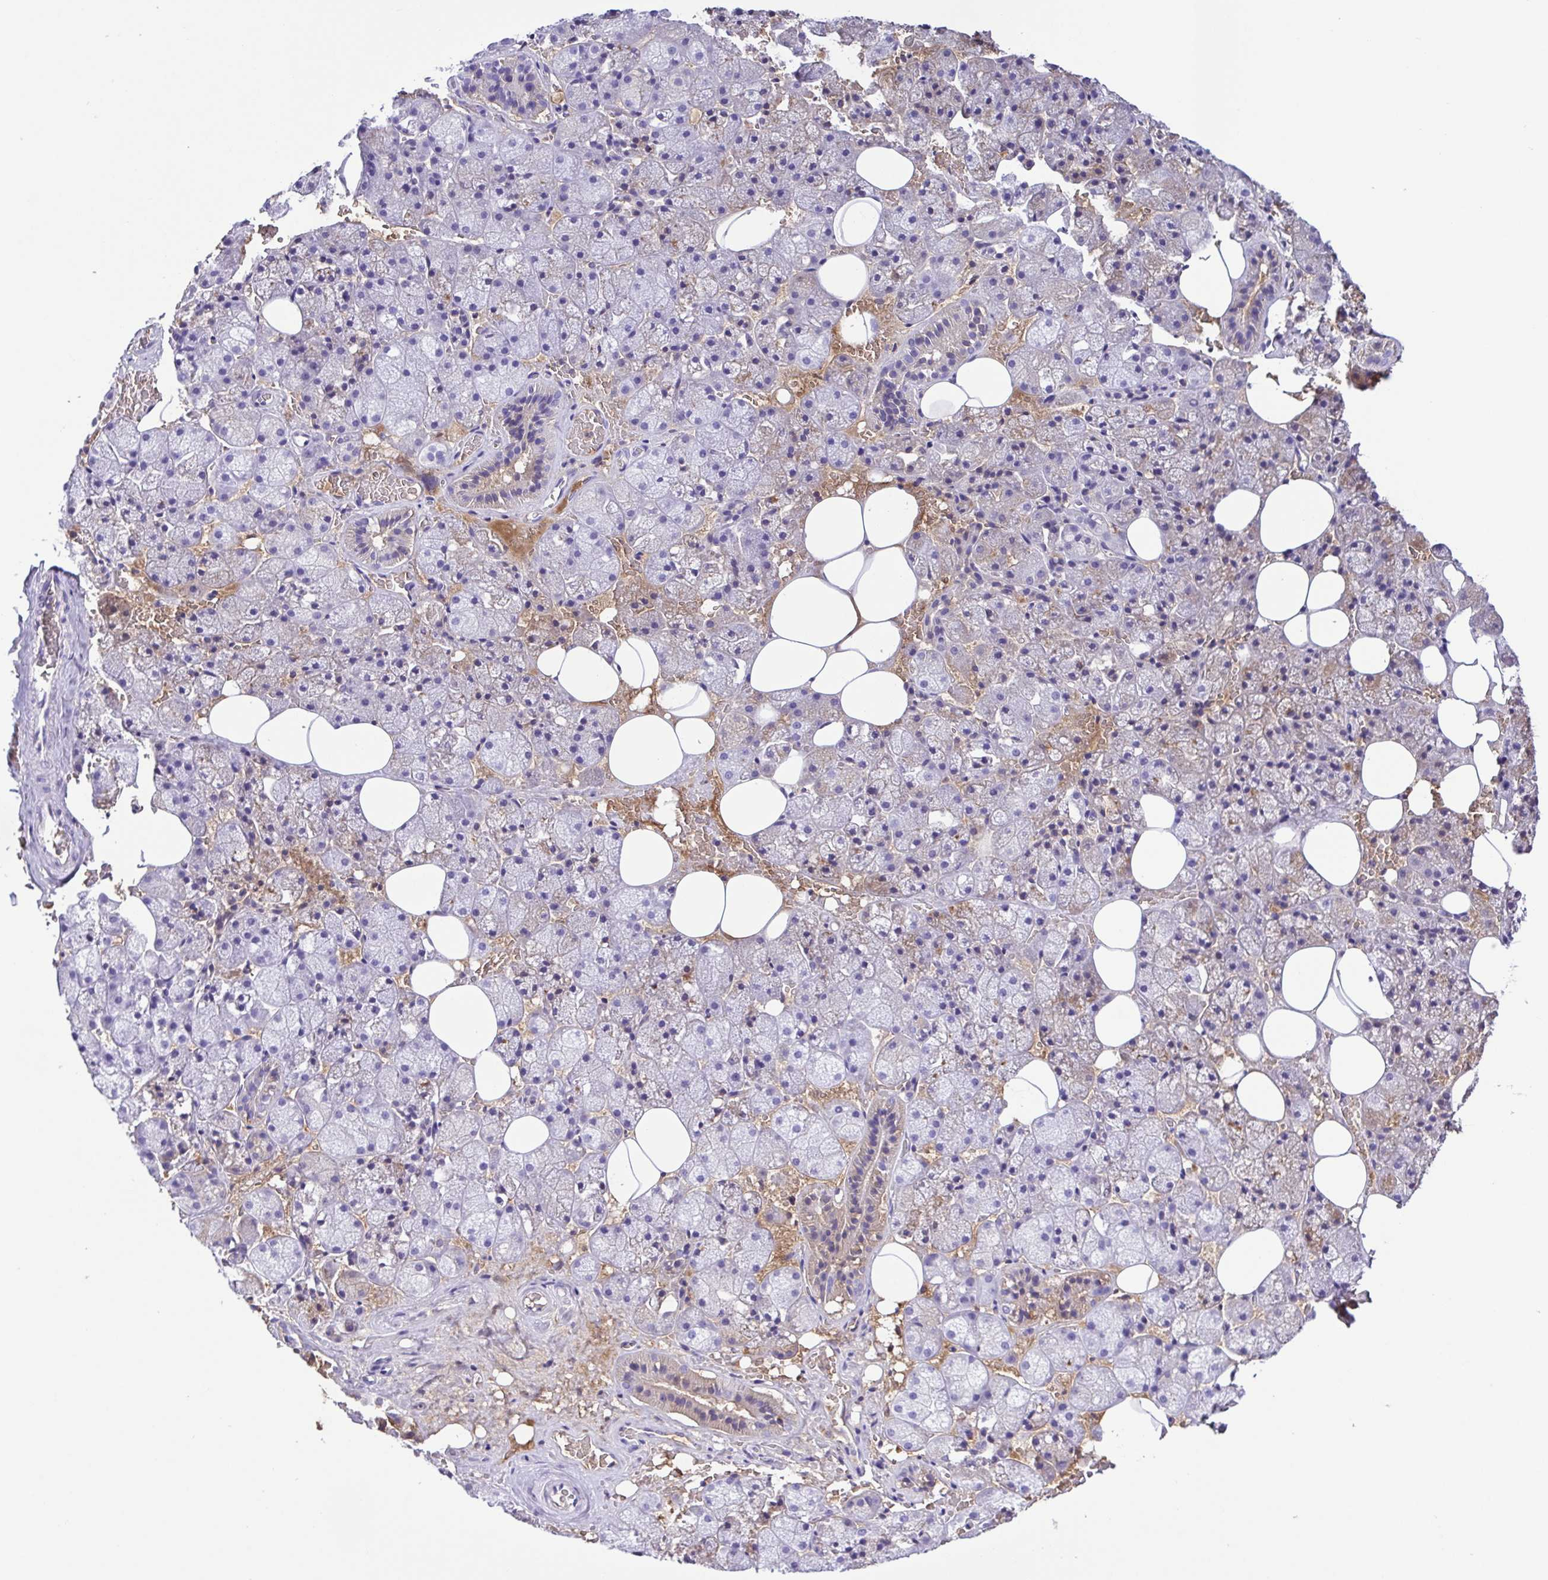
{"staining": {"intensity": "negative", "quantity": "none", "location": "none"}, "tissue": "salivary gland", "cell_type": "Glandular cells", "image_type": "normal", "snomed": [{"axis": "morphology", "description": "Normal tissue, NOS"}, {"axis": "topography", "description": "Salivary gland"}, {"axis": "topography", "description": "Peripheral nerve tissue"}], "caption": "The photomicrograph shows no staining of glandular cells in benign salivary gland. (DAB immunohistochemistry (IHC) with hematoxylin counter stain).", "gene": "IGFL1", "patient": {"sex": "male", "age": 38}}